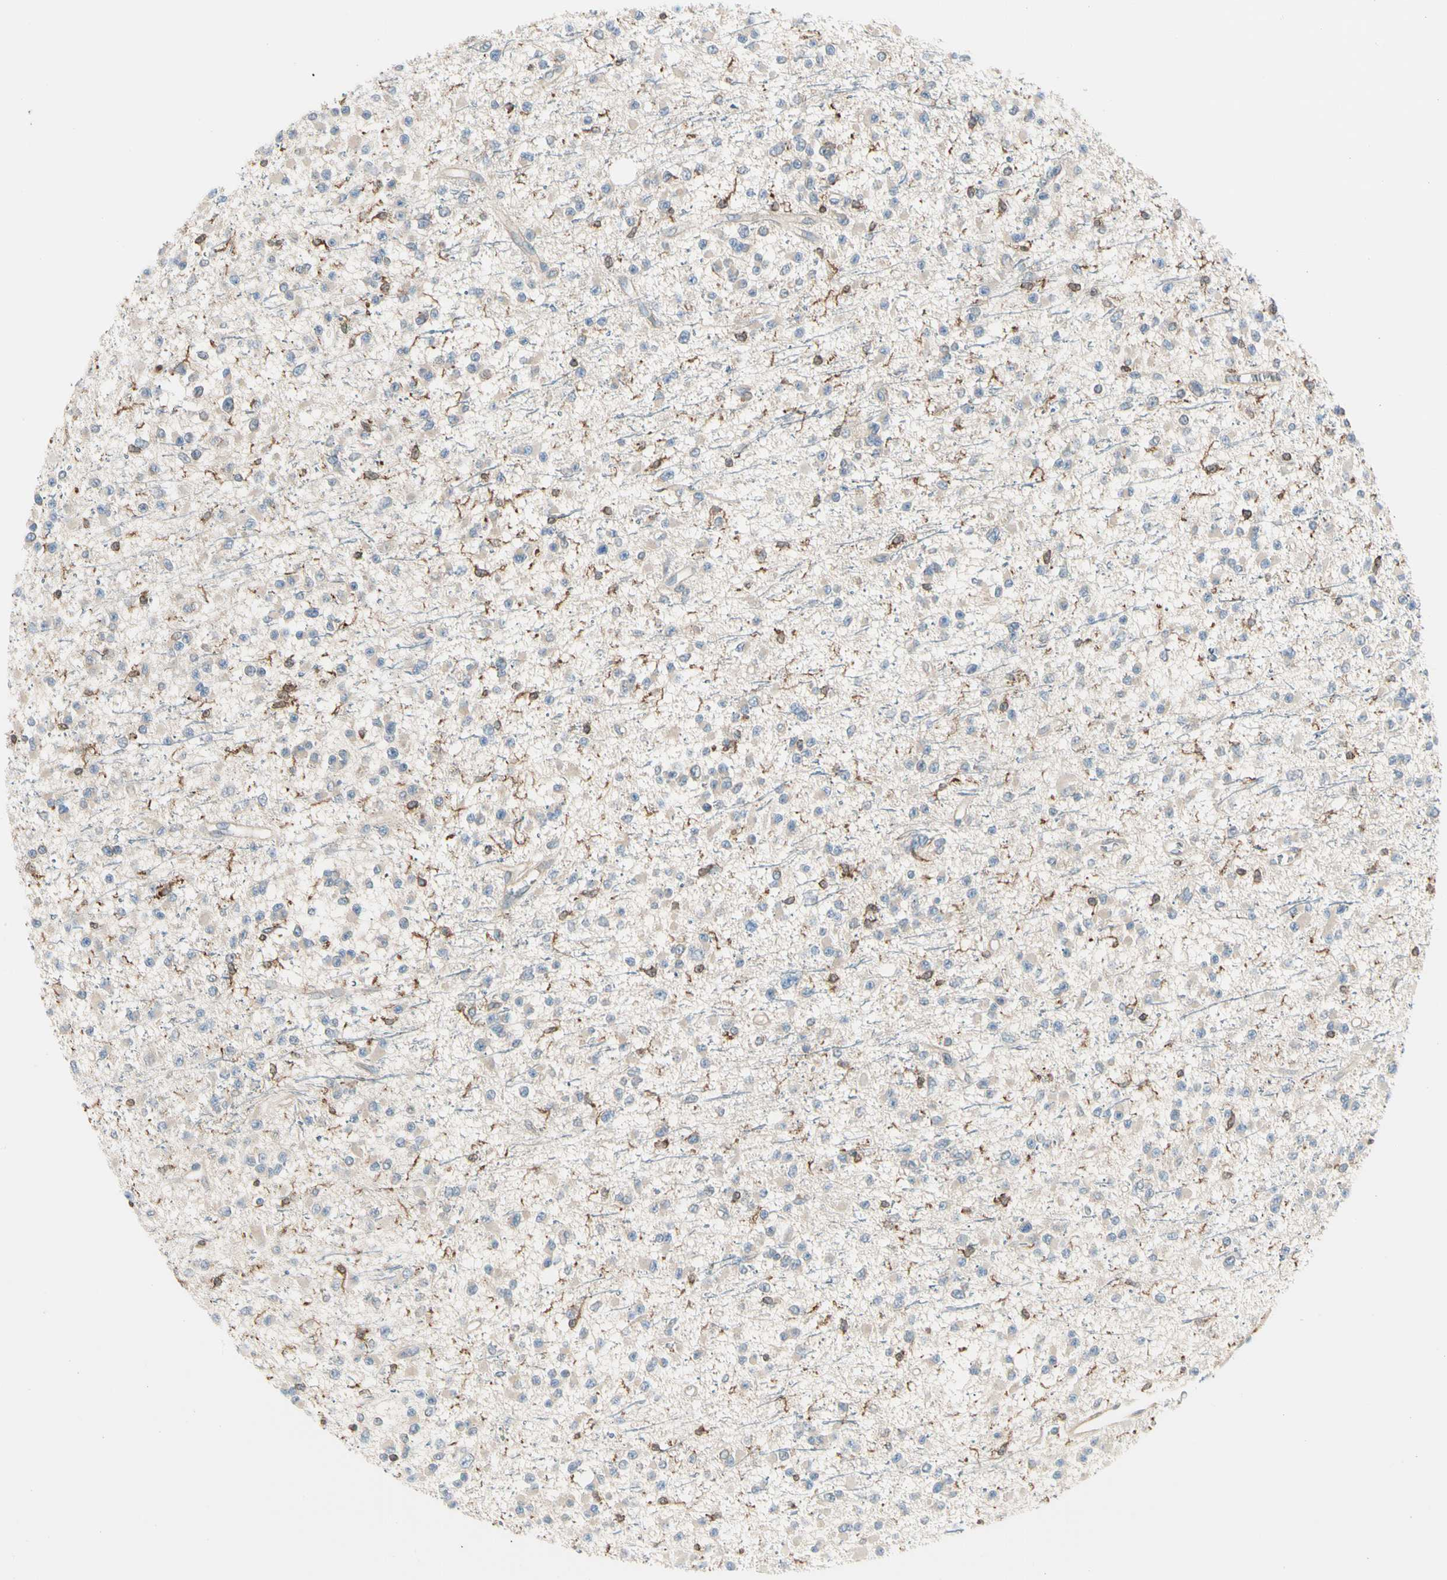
{"staining": {"intensity": "moderate", "quantity": "<25%", "location": "cytoplasmic/membranous"}, "tissue": "glioma", "cell_type": "Tumor cells", "image_type": "cancer", "snomed": [{"axis": "morphology", "description": "Glioma, malignant, Low grade"}, {"axis": "topography", "description": "Brain"}], "caption": "Immunohistochemical staining of glioma shows moderate cytoplasmic/membranous protein positivity in about <25% of tumor cells.", "gene": "CAPZA2", "patient": {"sex": "female", "age": 22}}